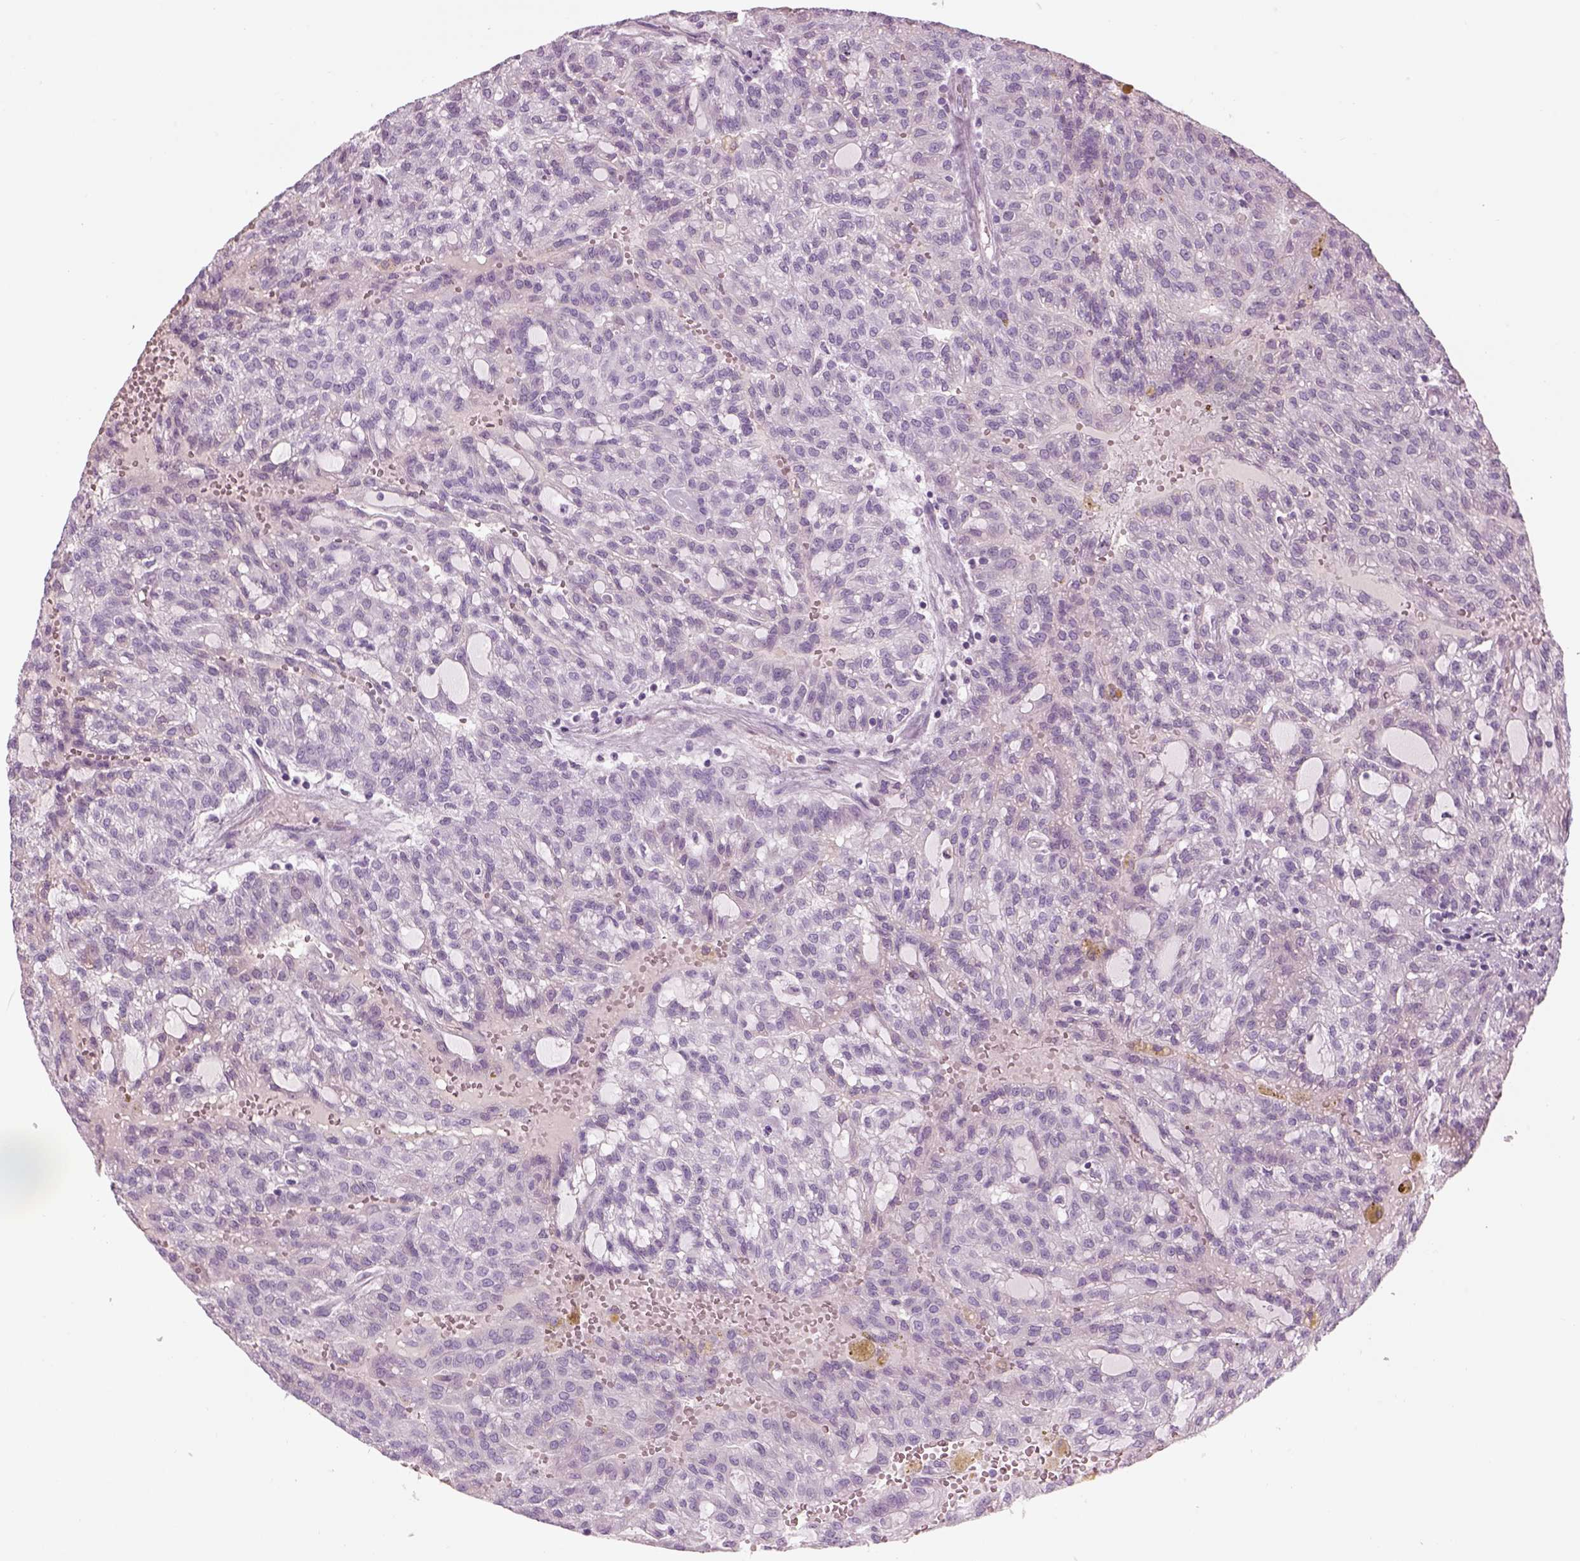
{"staining": {"intensity": "negative", "quantity": "none", "location": "none"}, "tissue": "renal cancer", "cell_type": "Tumor cells", "image_type": "cancer", "snomed": [{"axis": "morphology", "description": "Adenocarcinoma, NOS"}, {"axis": "topography", "description": "Kidney"}], "caption": "High power microscopy photomicrograph of an immunohistochemistry histopathology image of adenocarcinoma (renal), revealing no significant expression in tumor cells.", "gene": "GAS2L2", "patient": {"sex": "male", "age": 63}}